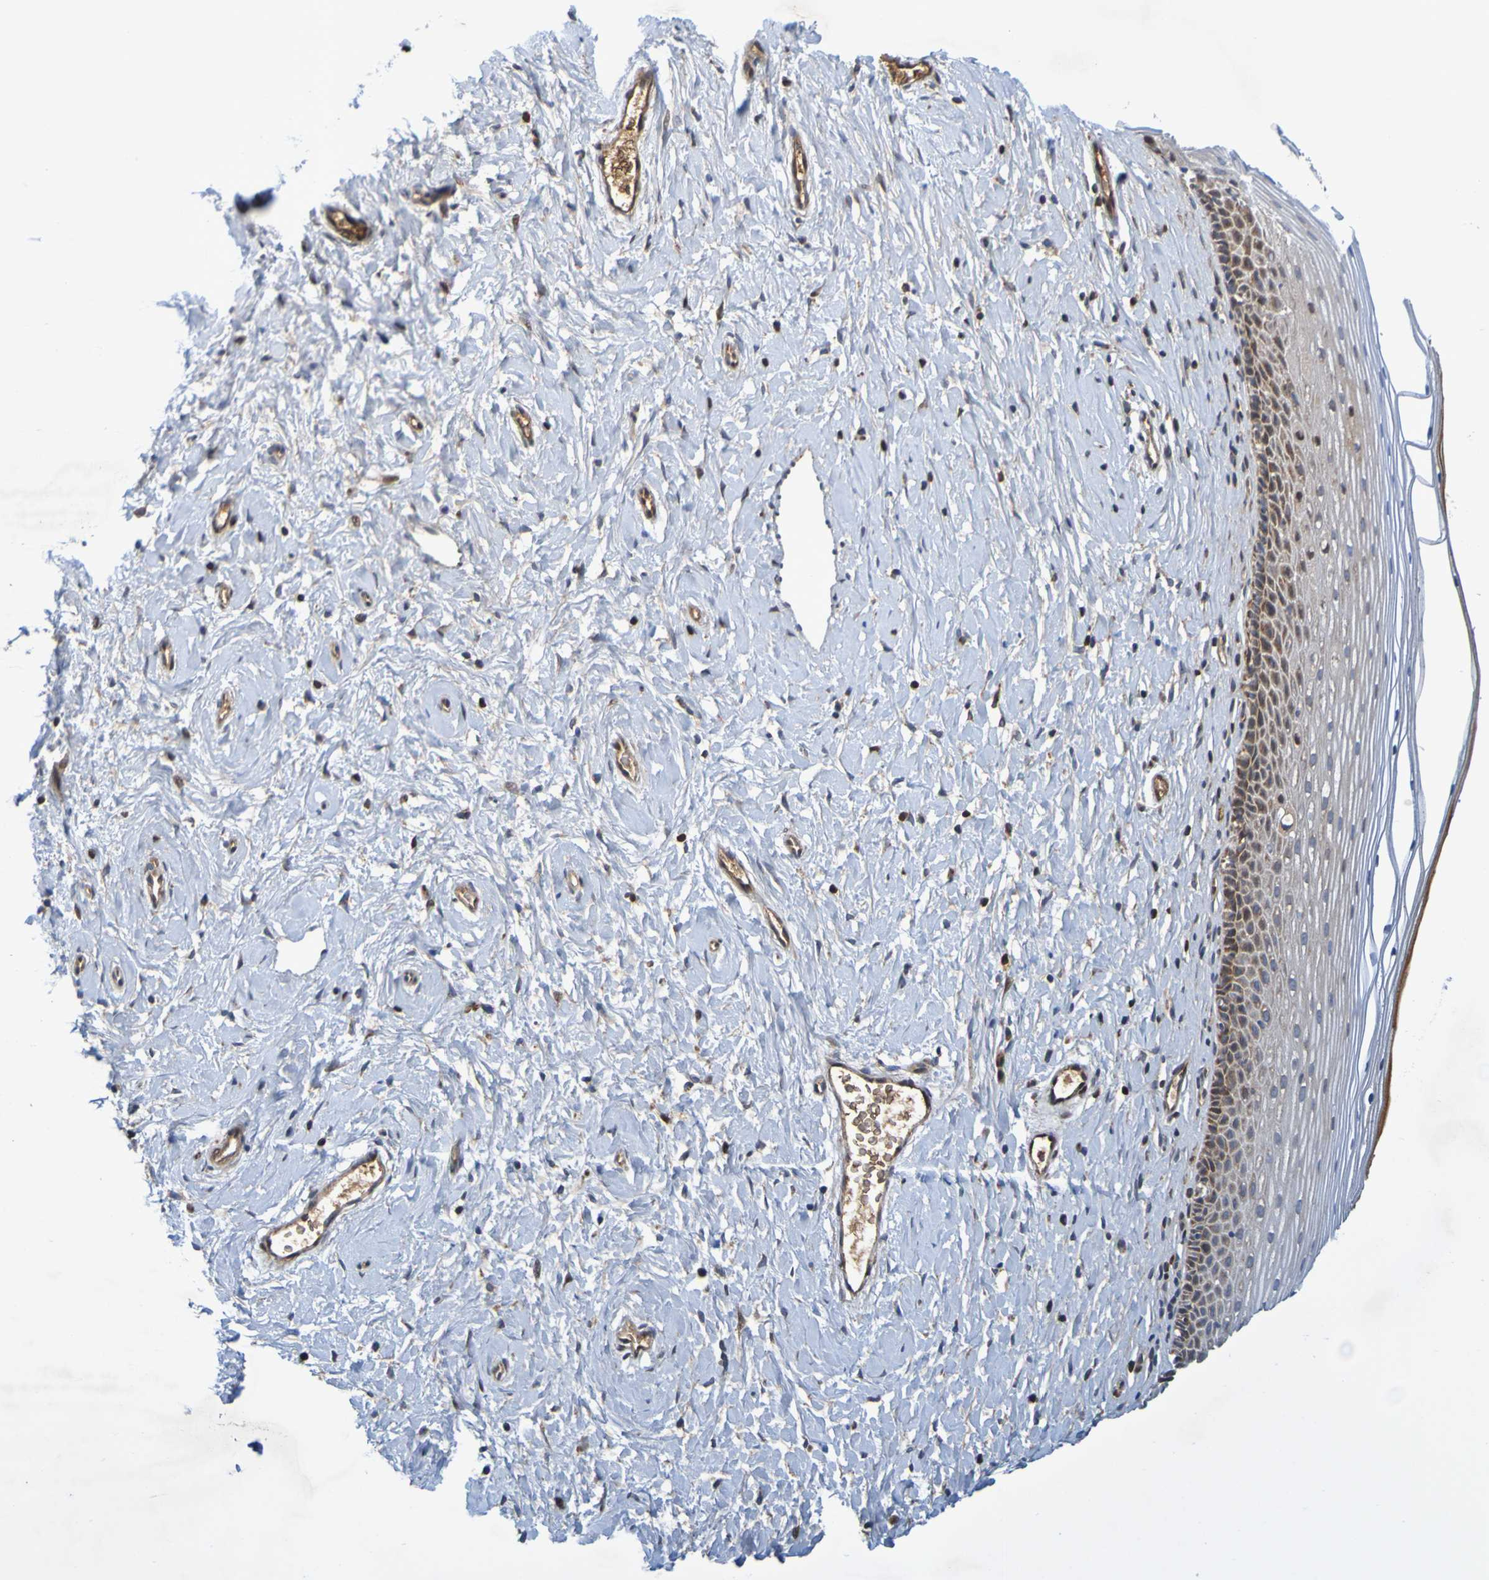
{"staining": {"intensity": "moderate", "quantity": ">75%", "location": "cytoplasmic/membranous"}, "tissue": "cervix", "cell_type": "Glandular cells", "image_type": "normal", "snomed": [{"axis": "morphology", "description": "Normal tissue, NOS"}, {"axis": "topography", "description": "Cervix"}], "caption": "Cervix stained with a brown dye exhibits moderate cytoplasmic/membranous positive expression in approximately >75% of glandular cells.", "gene": "CCDC51", "patient": {"sex": "female", "age": 39}}